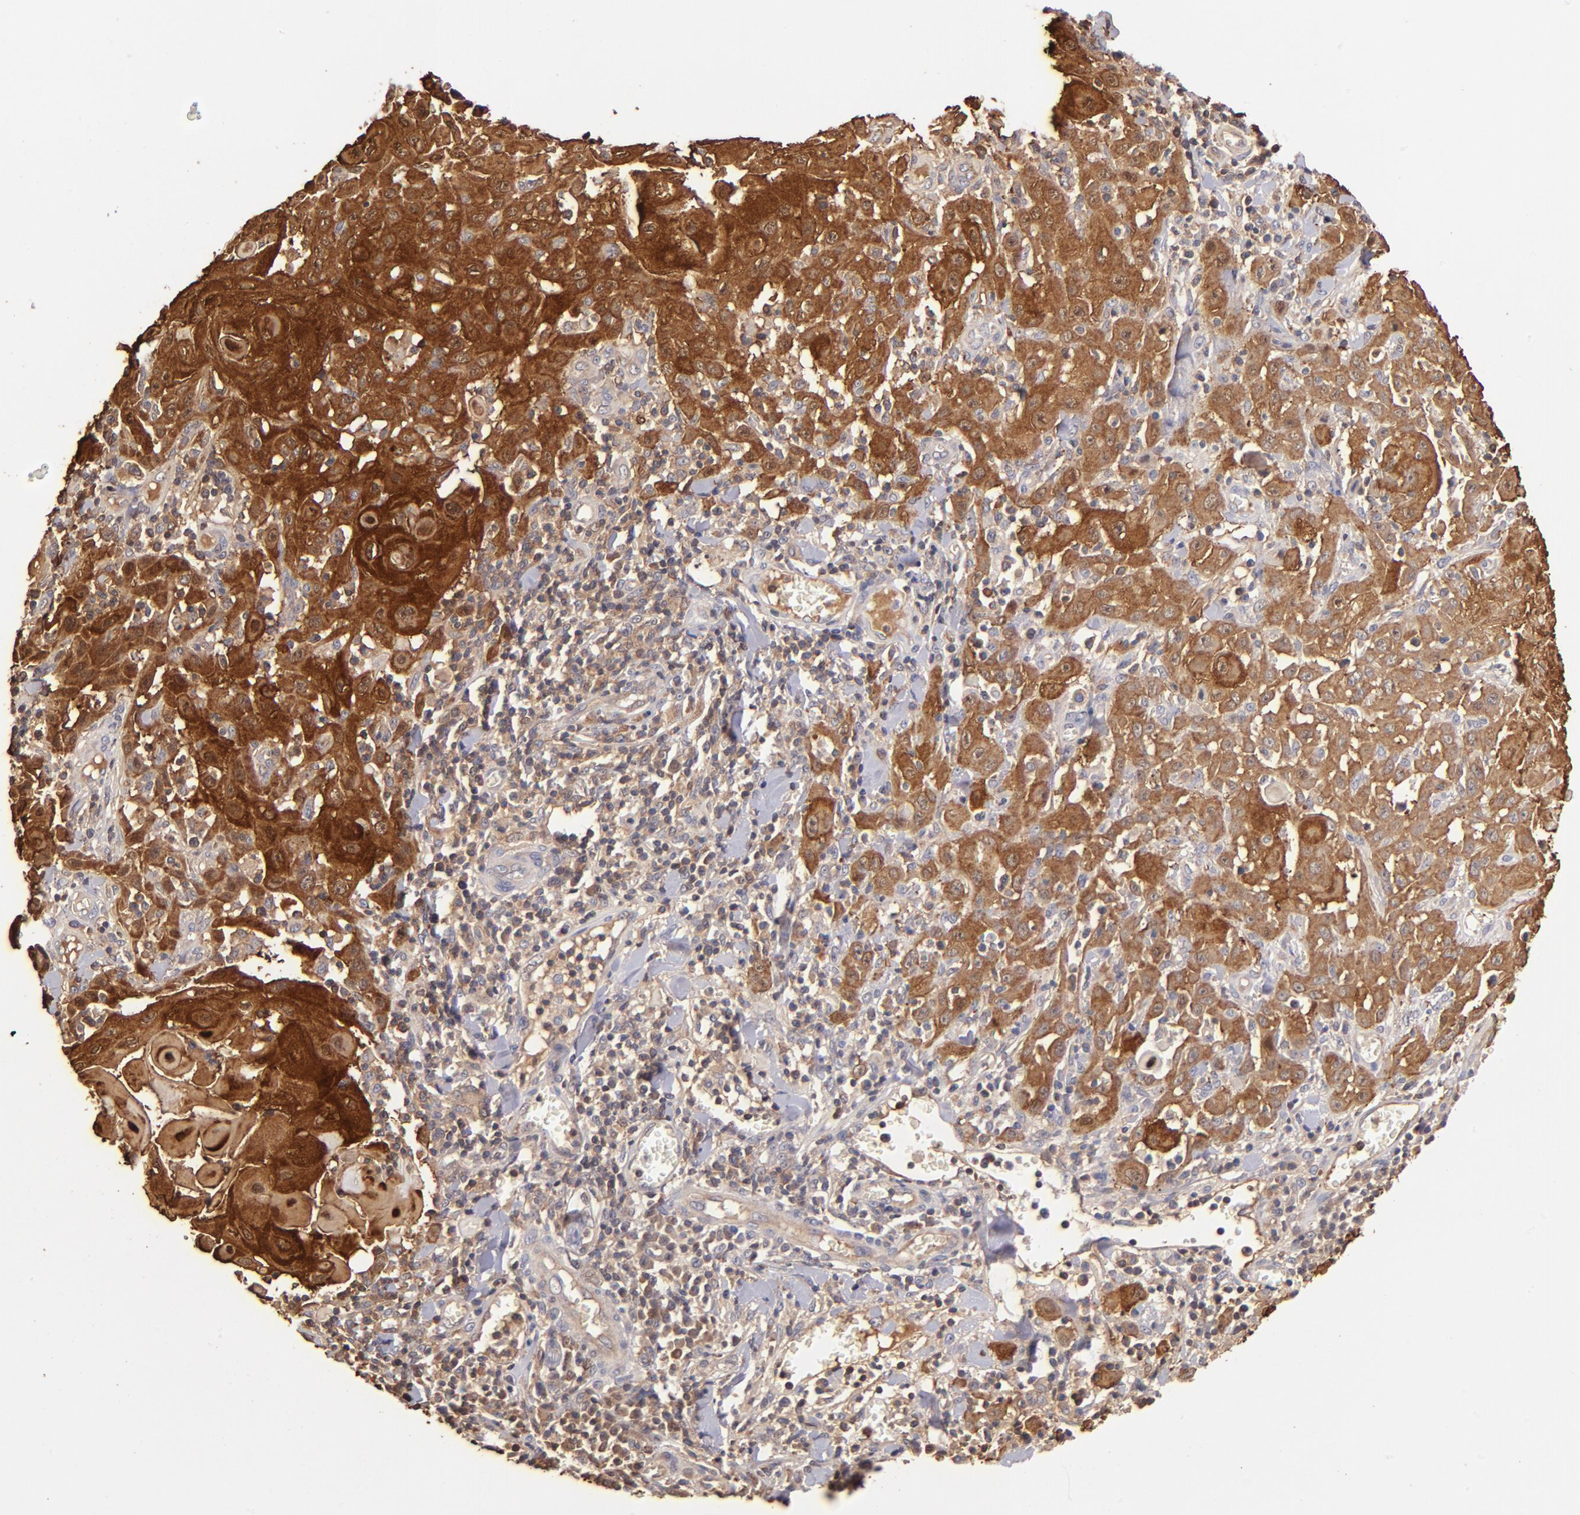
{"staining": {"intensity": "strong", "quantity": ">75%", "location": "cytoplasmic/membranous,nuclear"}, "tissue": "skin cancer", "cell_type": "Tumor cells", "image_type": "cancer", "snomed": [{"axis": "morphology", "description": "Squamous cell carcinoma, NOS"}, {"axis": "topography", "description": "Skin"}], "caption": "High-power microscopy captured an IHC histopathology image of squamous cell carcinoma (skin), revealing strong cytoplasmic/membranous and nuclear expression in about >75% of tumor cells.", "gene": "YWHAB", "patient": {"sex": "male", "age": 24}}